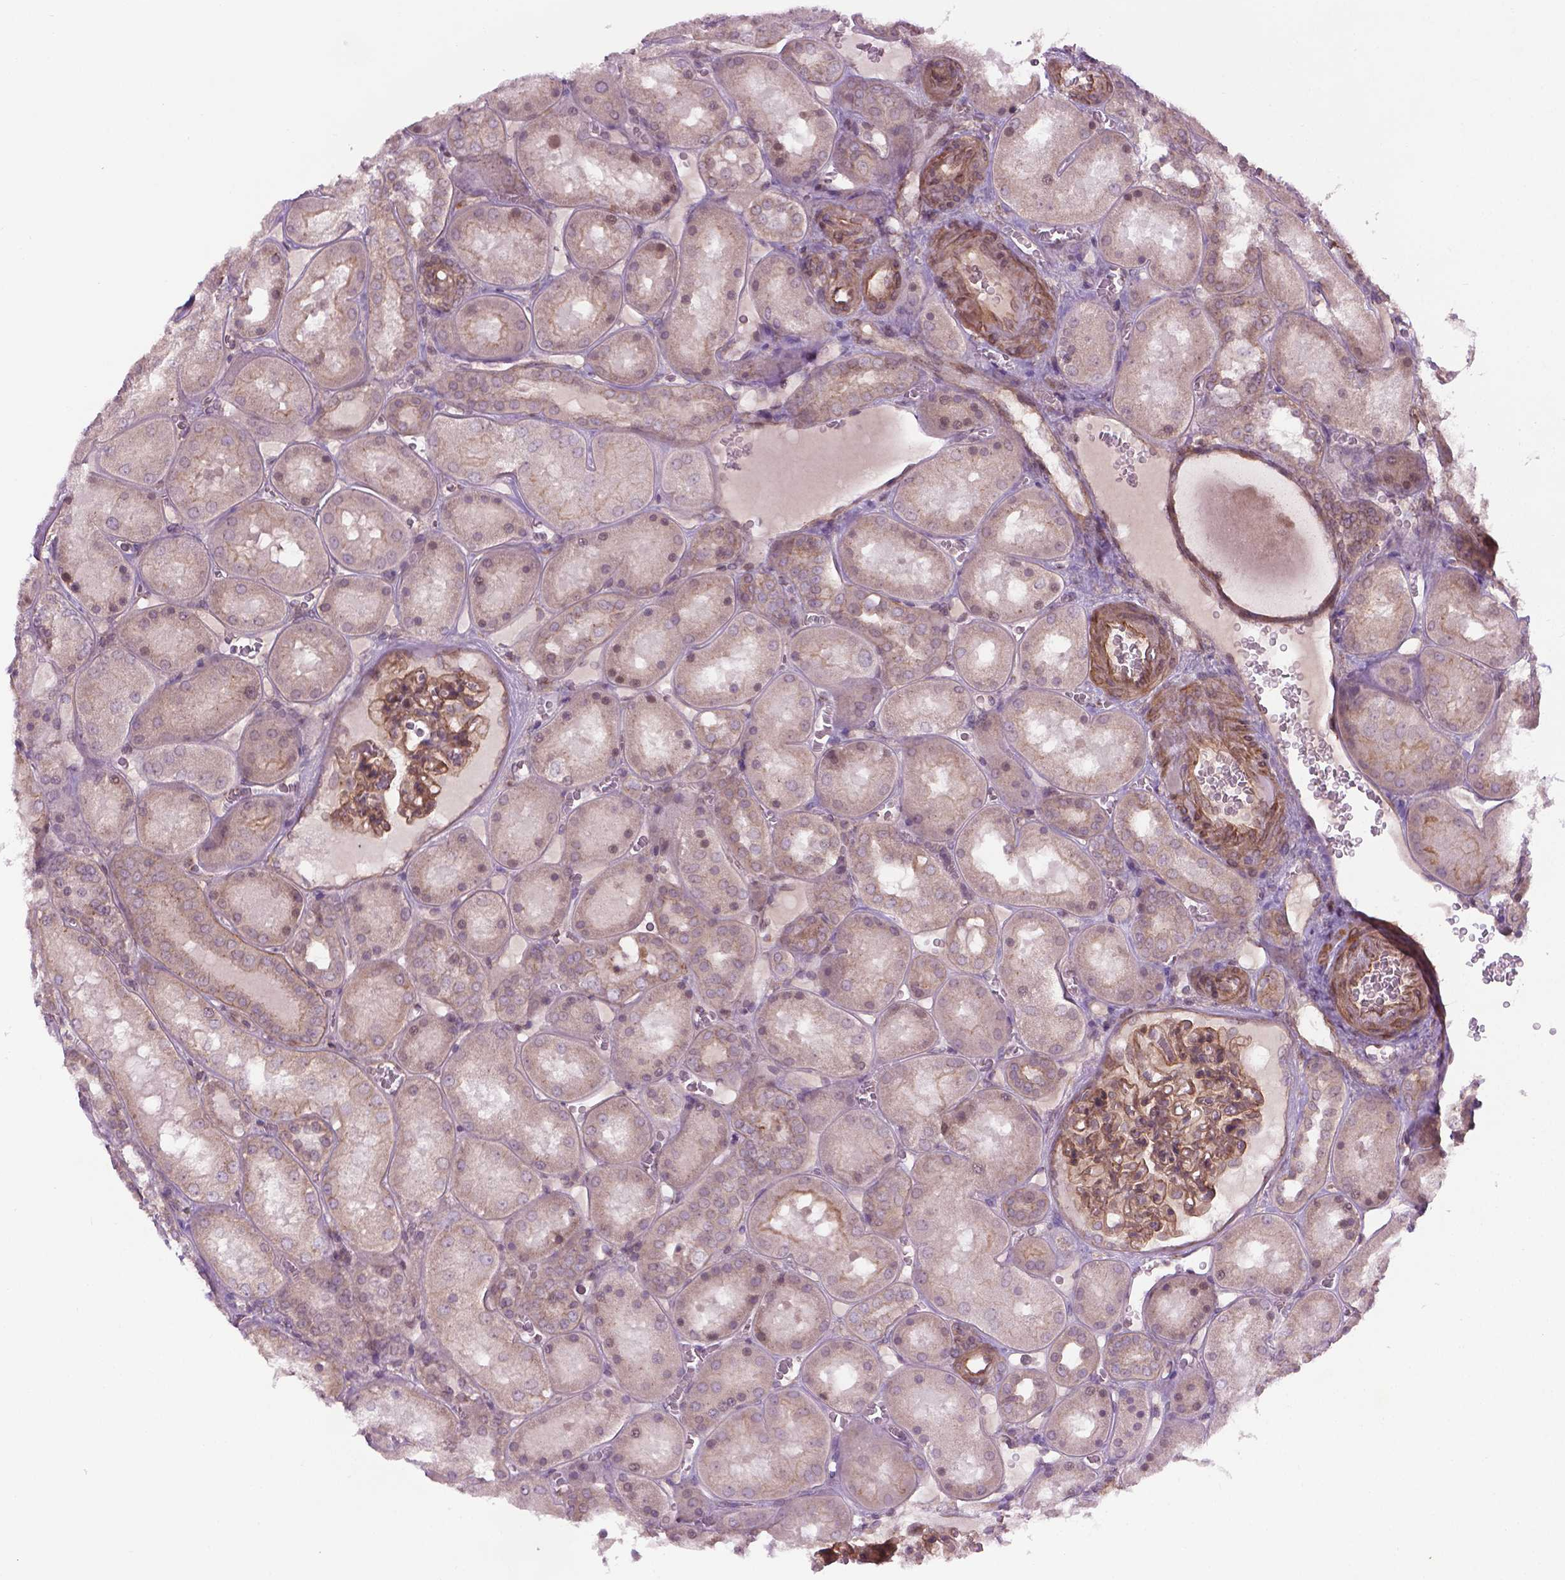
{"staining": {"intensity": "moderate", "quantity": ">75%", "location": "cytoplasmic/membranous,nuclear"}, "tissue": "kidney", "cell_type": "Cells in glomeruli", "image_type": "normal", "snomed": [{"axis": "morphology", "description": "Normal tissue, NOS"}, {"axis": "topography", "description": "Kidney"}], "caption": "A brown stain labels moderate cytoplasmic/membranous,nuclear positivity of a protein in cells in glomeruli of normal kidney.", "gene": "TCHP", "patient": {"sex": "male", "age": 73}}